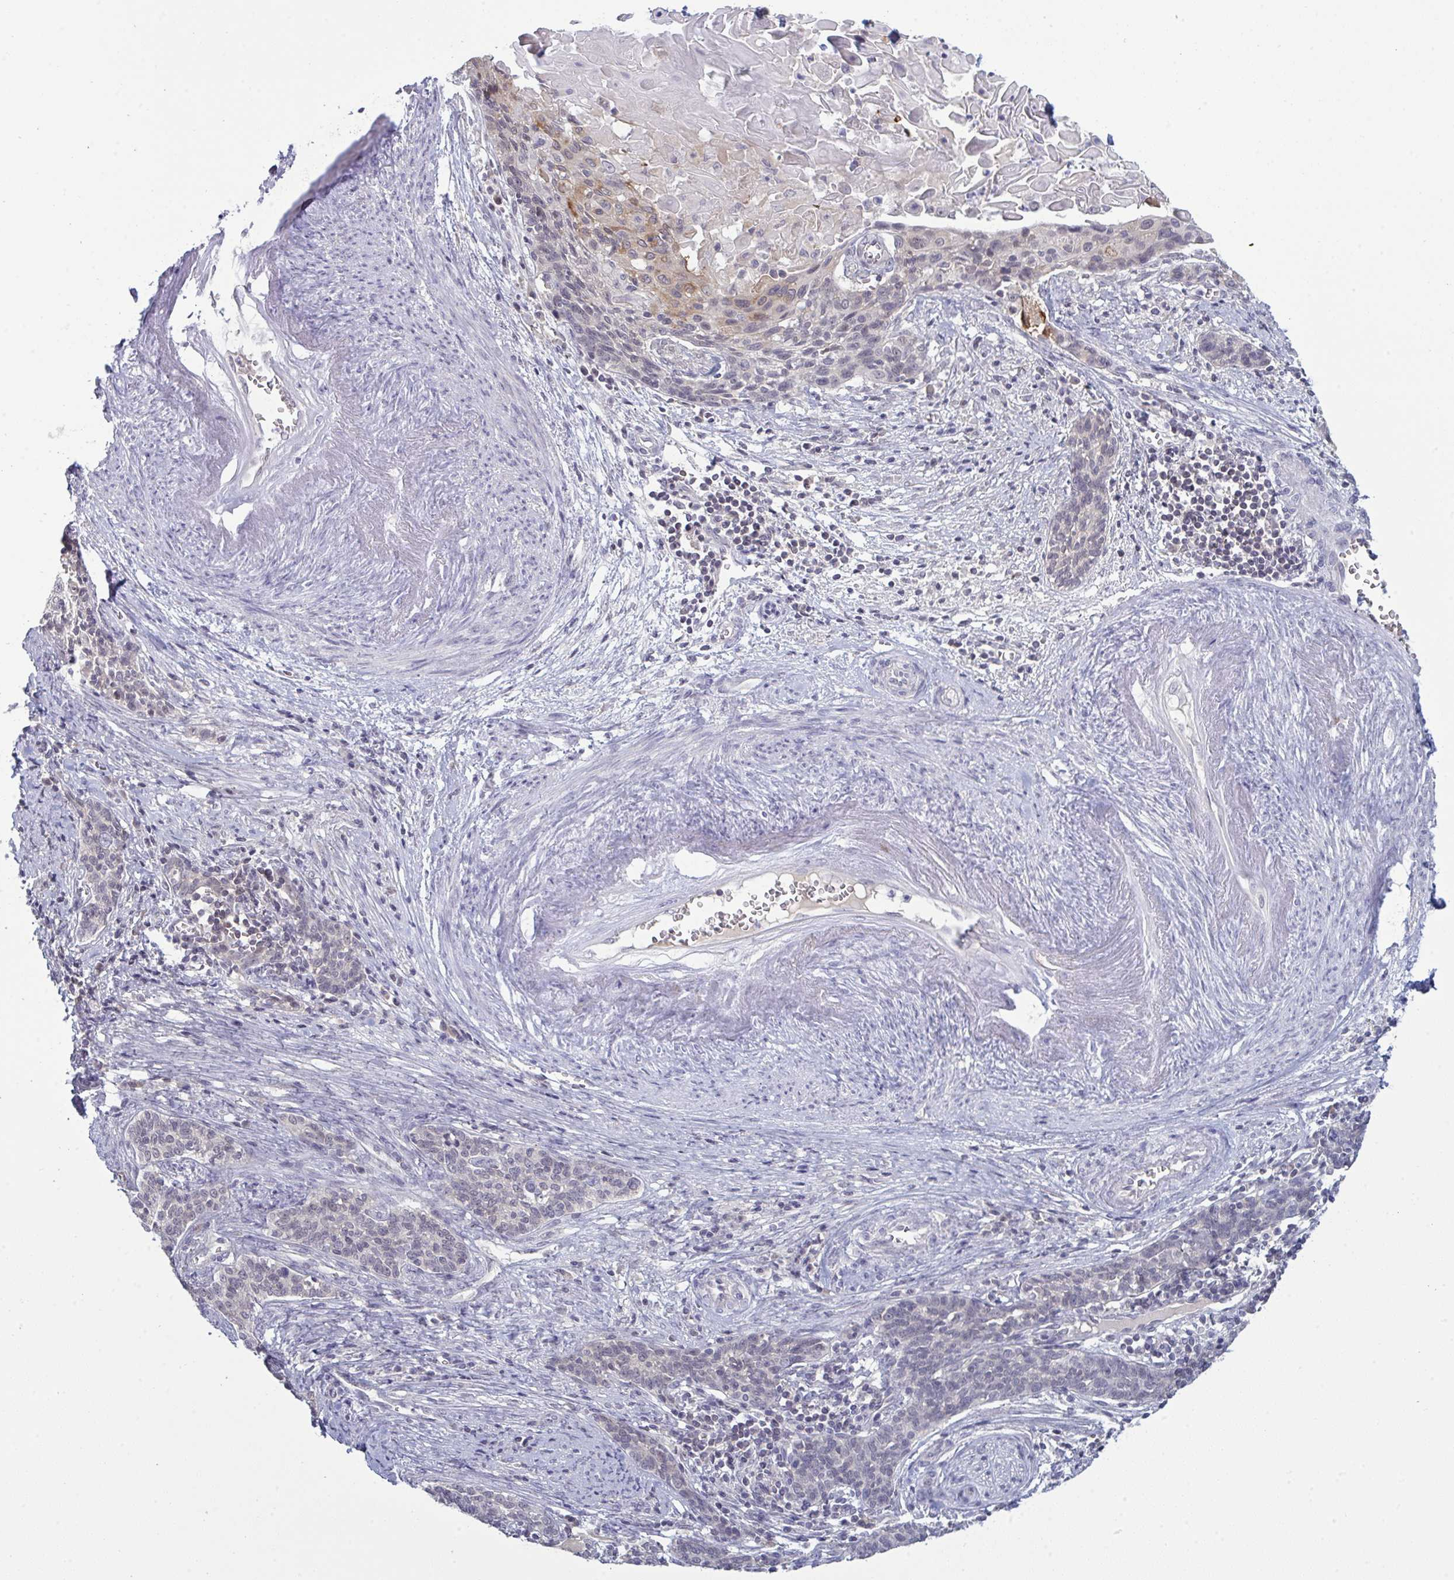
{"staining": {"intensity": "negative", "quantity": "none", "location": "none"}, "tissue": "cervical cancer", "cell_type": "Tumor cells", "image_type": "cancer", "snomed": [{"axis": "morphology", "description": "Squamous cell carcinoma, NOS"}, {"axis": "topography", "description": "Cervix"}], "caption": "Cervical cancer was stained to show a protein in brown. There is no significant positivity in tumor cells.", "gene": "ZNF784", "patient": {"sex": "female", "age": 39}}